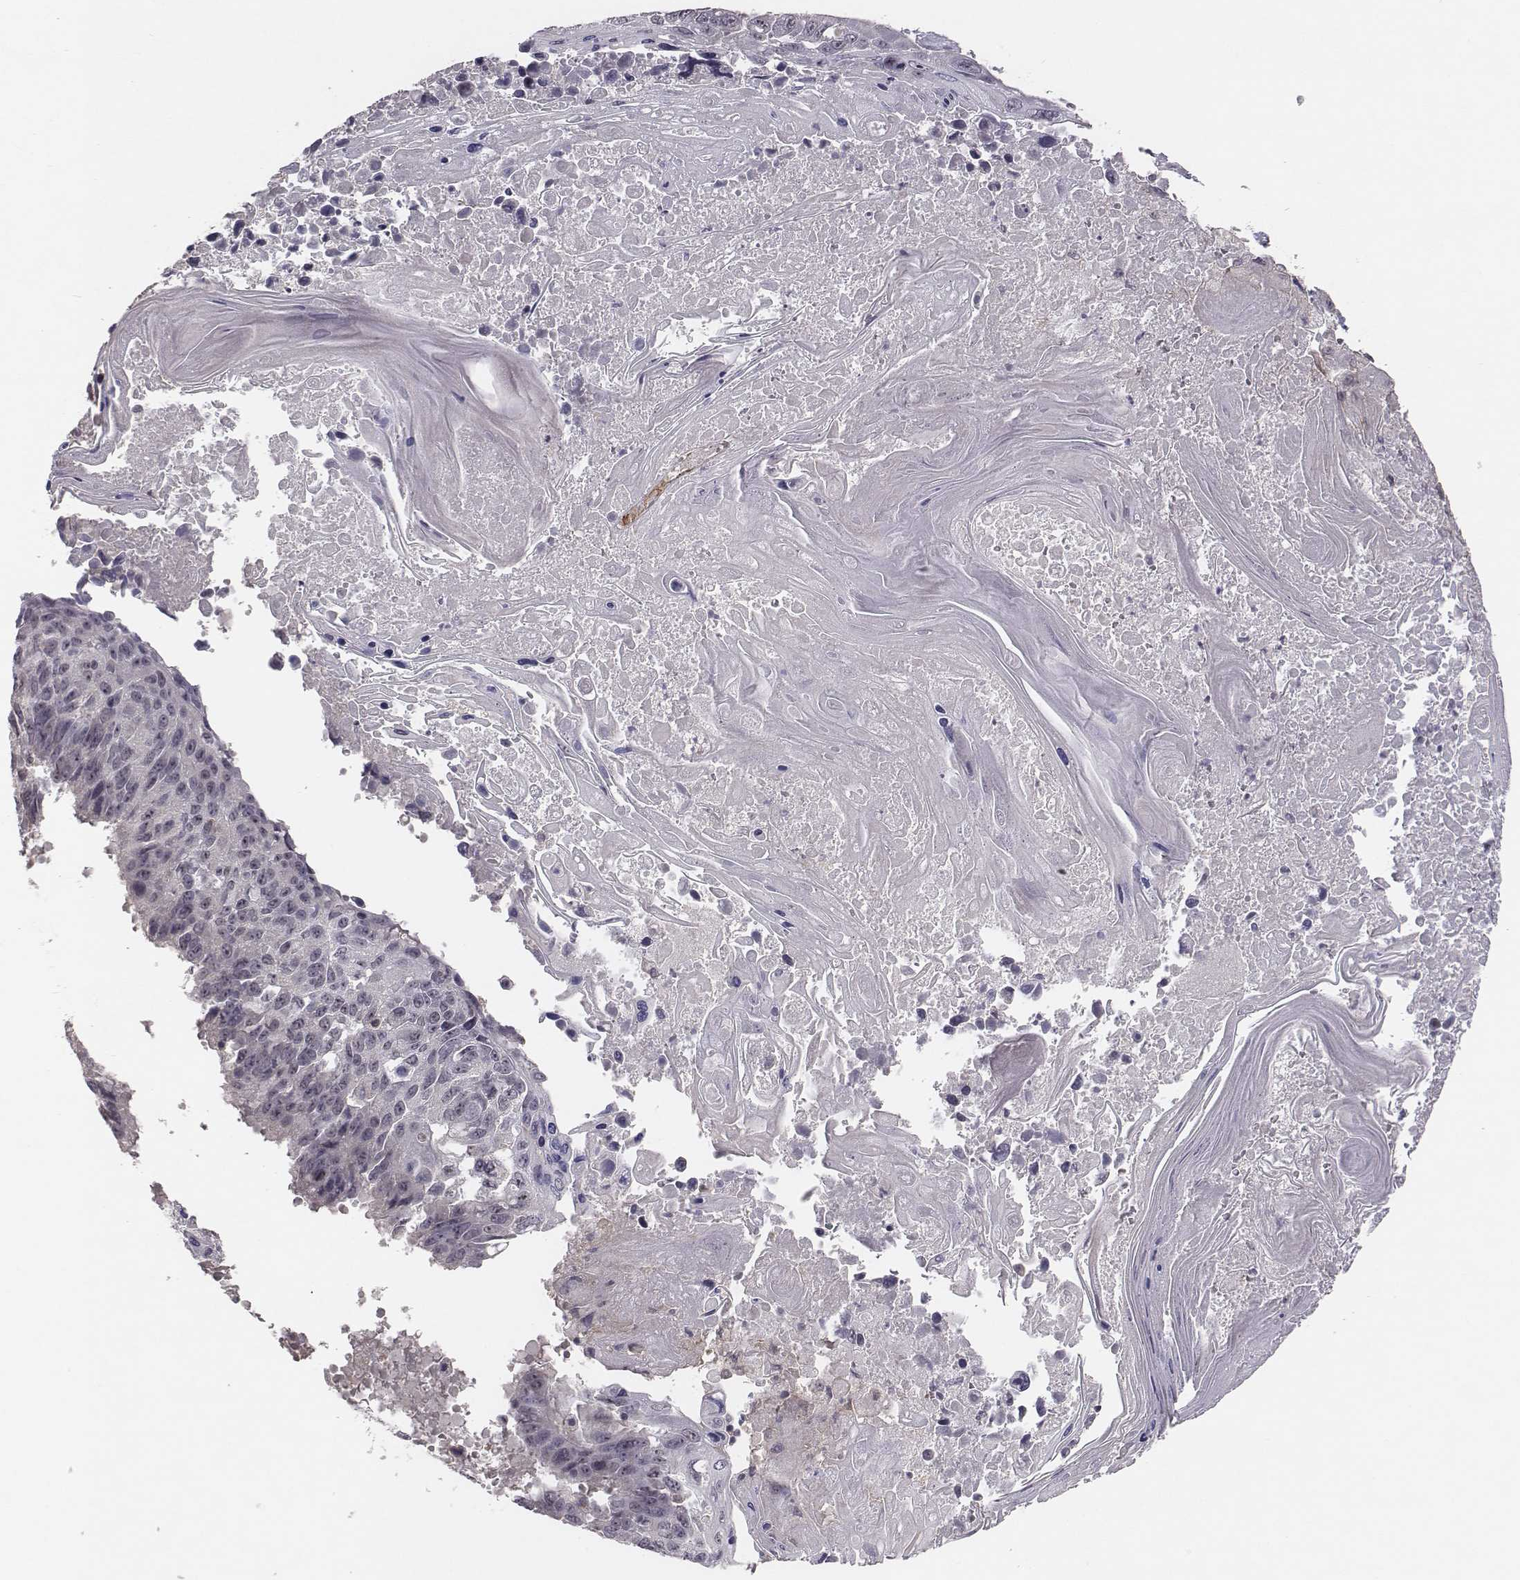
{"staining": {"intensity": "negative", "quantity": "none", "location": "none"}, "tissue": "lung cancer", "cell_type": "Tumor cells", "image_type": "cancer", "snomed": [{"axis": "morphology", "description": "Squamous cell carcinoma, NOS"}, {"axis": "topography", "description": "Lung"}], "caption": "IHC histopathology image of lung cancer stained for a protein (brown), which shows no staining in tumor cells. (Stains: DAB immunohistochemistry with hematoxylin counter stain, Microscopy: brightfield microscopy at high magnification).", "gene": "PTPRG", "patient": {"sex": "male", "age": 73}}